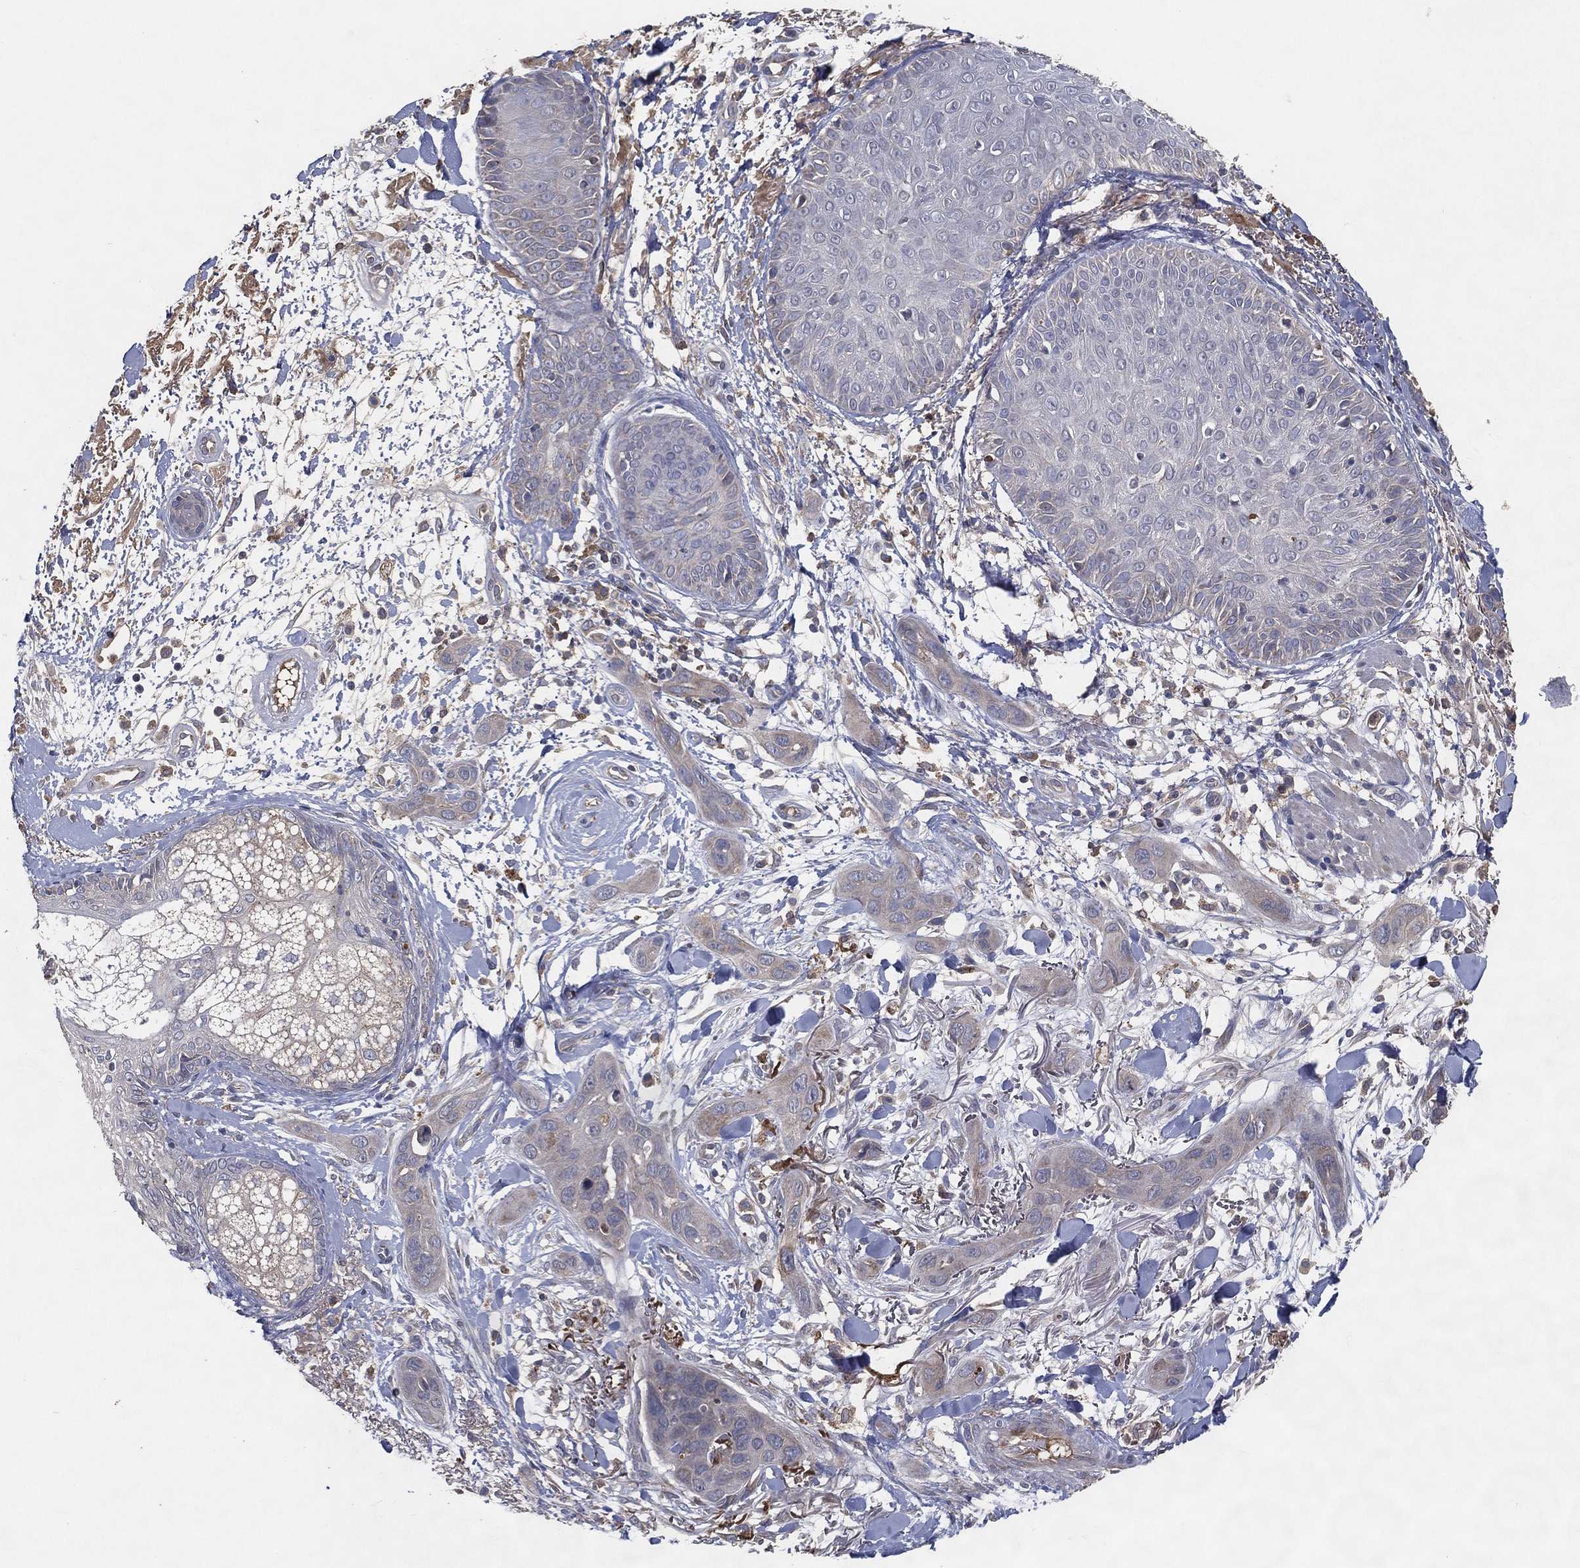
{"staining": {"intensity": "negative", "quantity": "none", "location": "none"}, "tissue": "skin cancer", "cell_type": "Tumor cells", "image_type": "cancer", "snomed": [{"axis": "morphology", "description": "Squamous cell carcinoma, NOS"}, {"axis": "topography", "description": "Skin"}], "caption": "Immunohistochemical staining of human skin cancer reveals no significant positivity in tumor cells.", "gene": "MT-ND1", "patient": {"sex": "male", "age": 78}}